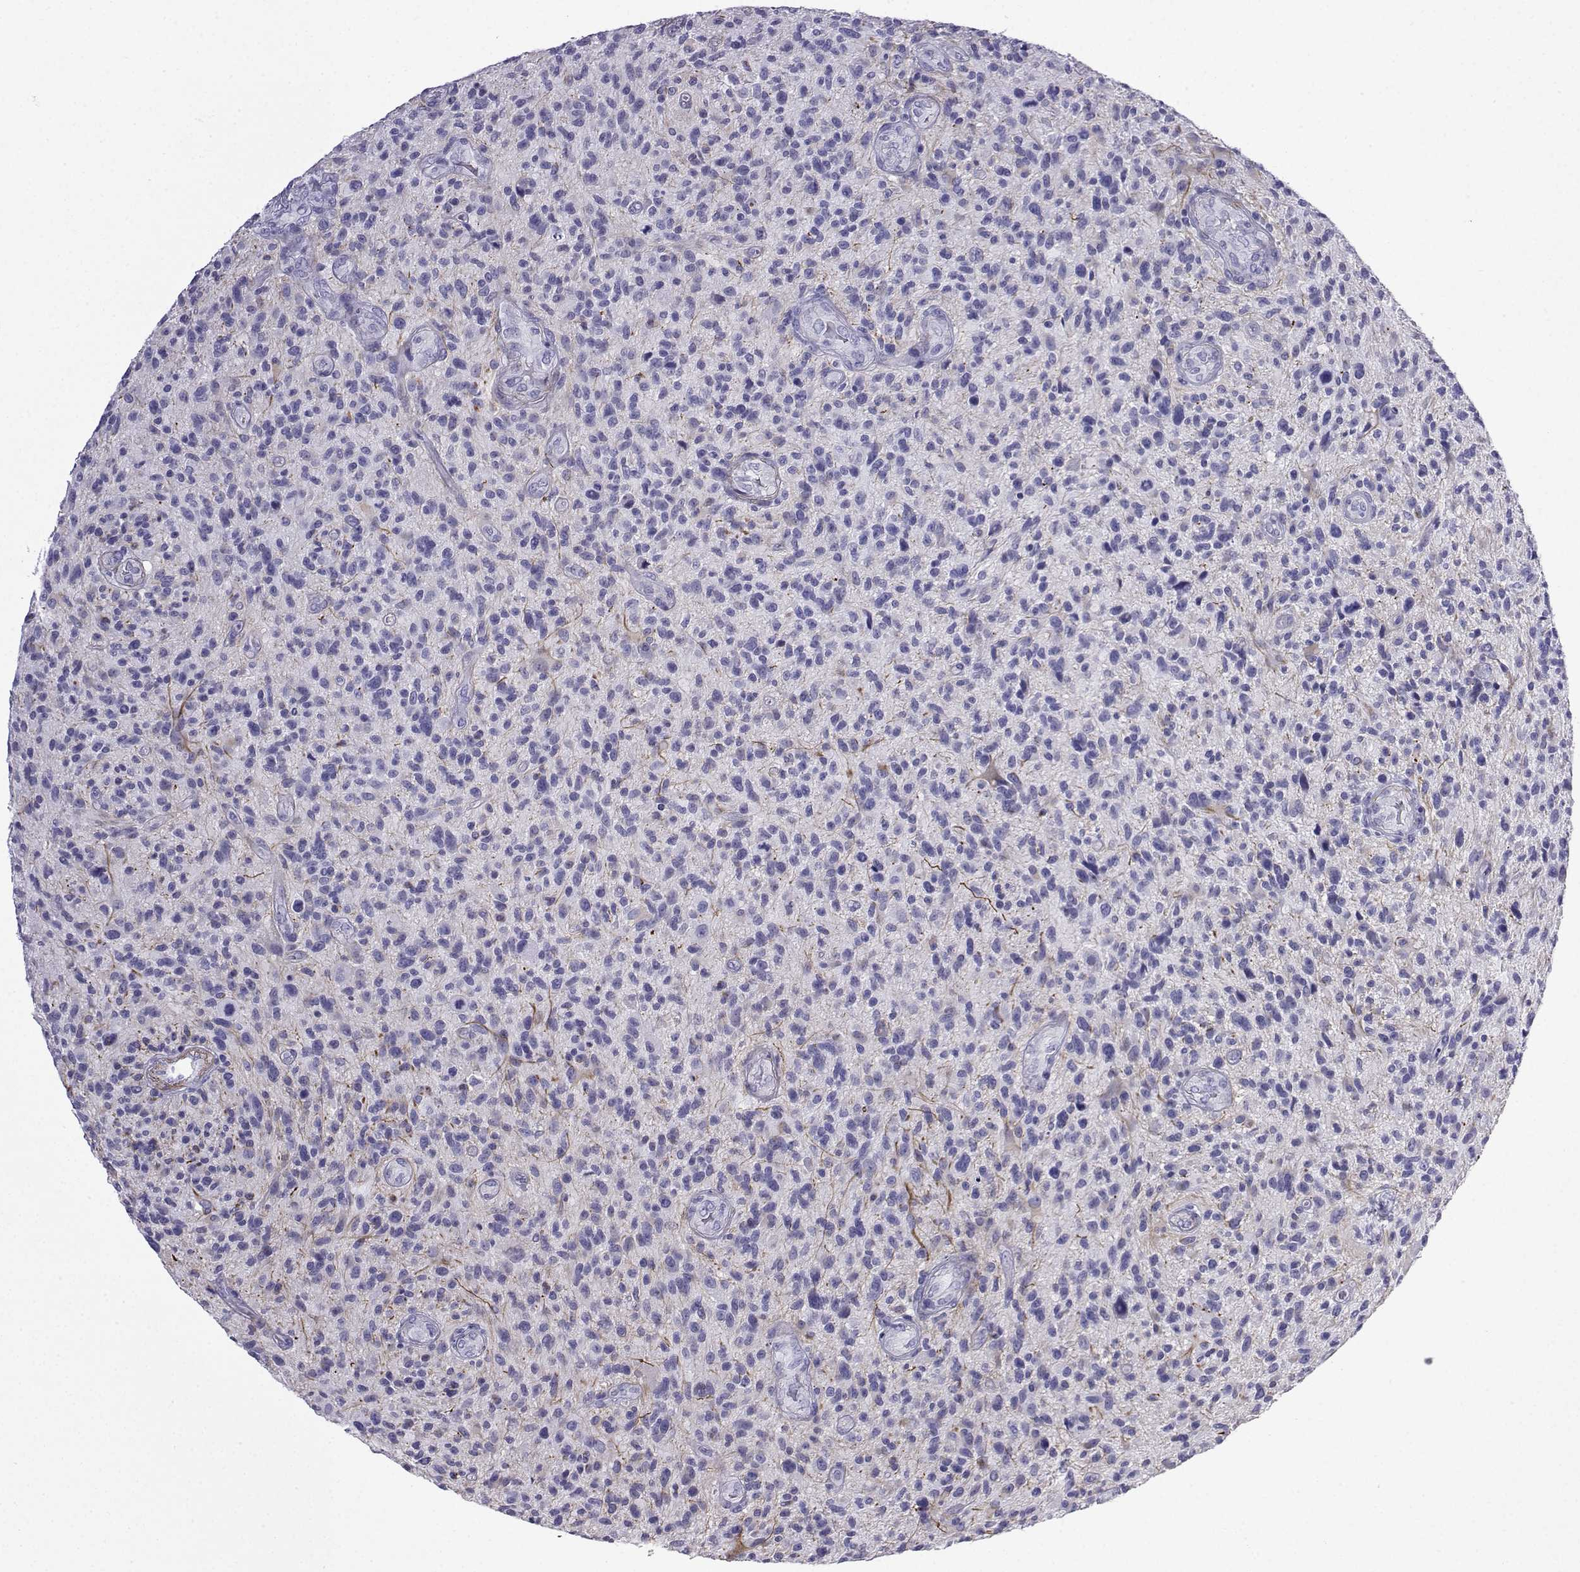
{"staining": {"intensity": "negative", "quantity": "none", "location": "none"}, "tissue": "glioma", "cell_type": "Tumor cells", "image_type": "cancer", "snomed": [{"axis": "morphology", "description": "Glioma, malignant, High grade"}, {"axis": "topography", "description": "Brain"}], "caption": "IHC of human glioma exhibits no positivity in tumor cells.", "gene": "KCNF1", "patient": {"sex": "male", "age": 47}}